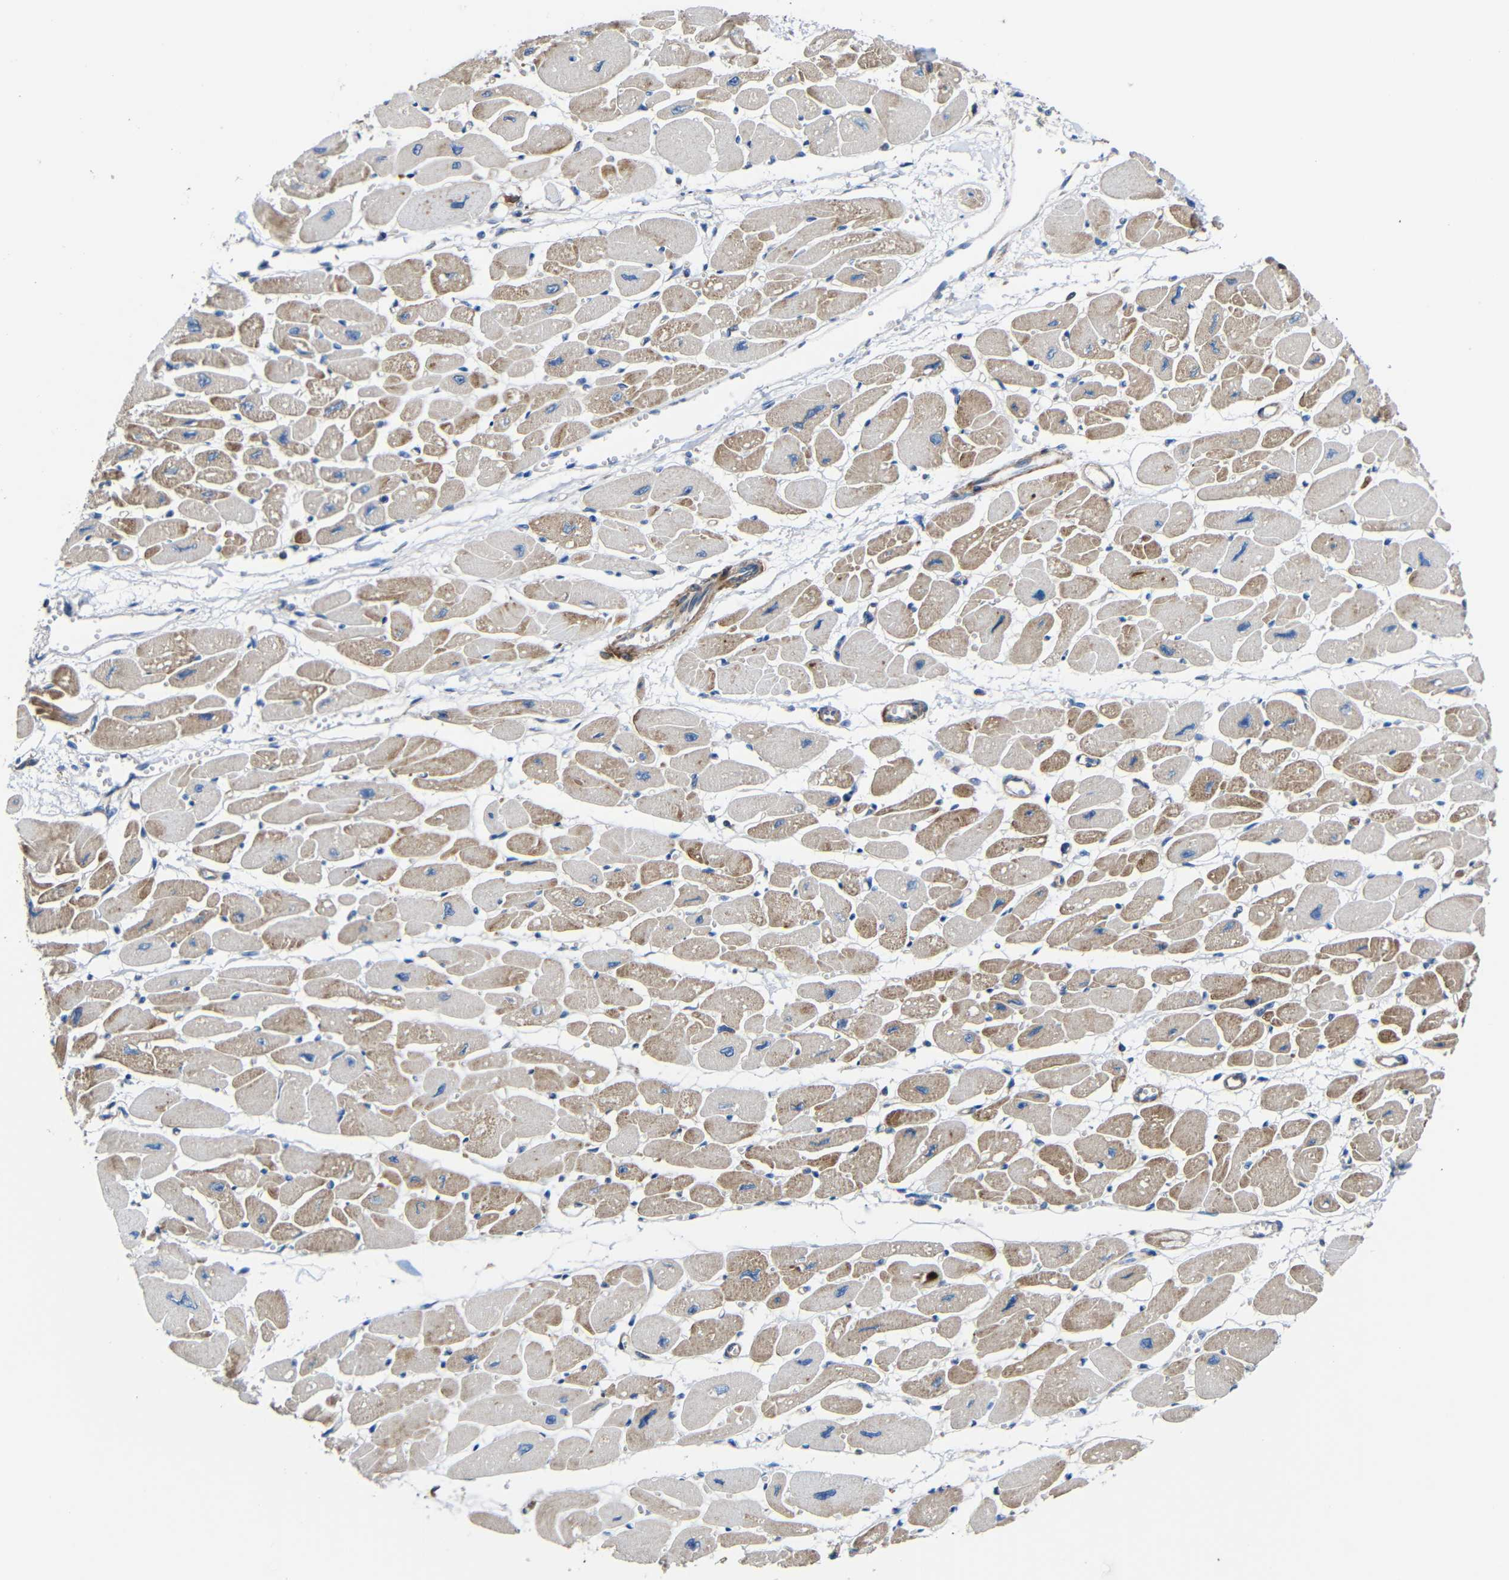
{"staining": {"intensity": "moderate", "quantity": "25%-75%", "location": "cytoplasmic/membranous"}, "tissue": "heart muscle", "cell_type": "Cardiomyocytes", "image_type": "normal", "snomed": [{"axis": "morphology", "description": "Normal tissue, NOS"}, {"axis": "topography", "description": "Heart"}], "caption": "Immunohistochemical staining of unremarkable human heart muscle displays medium levels of moderate cytoplasmic/membranous staining in approximately 25%-75% of cardiomyocytes.", "gene": "RHOT2", "patient": {"sex": "female", "age": 54}}